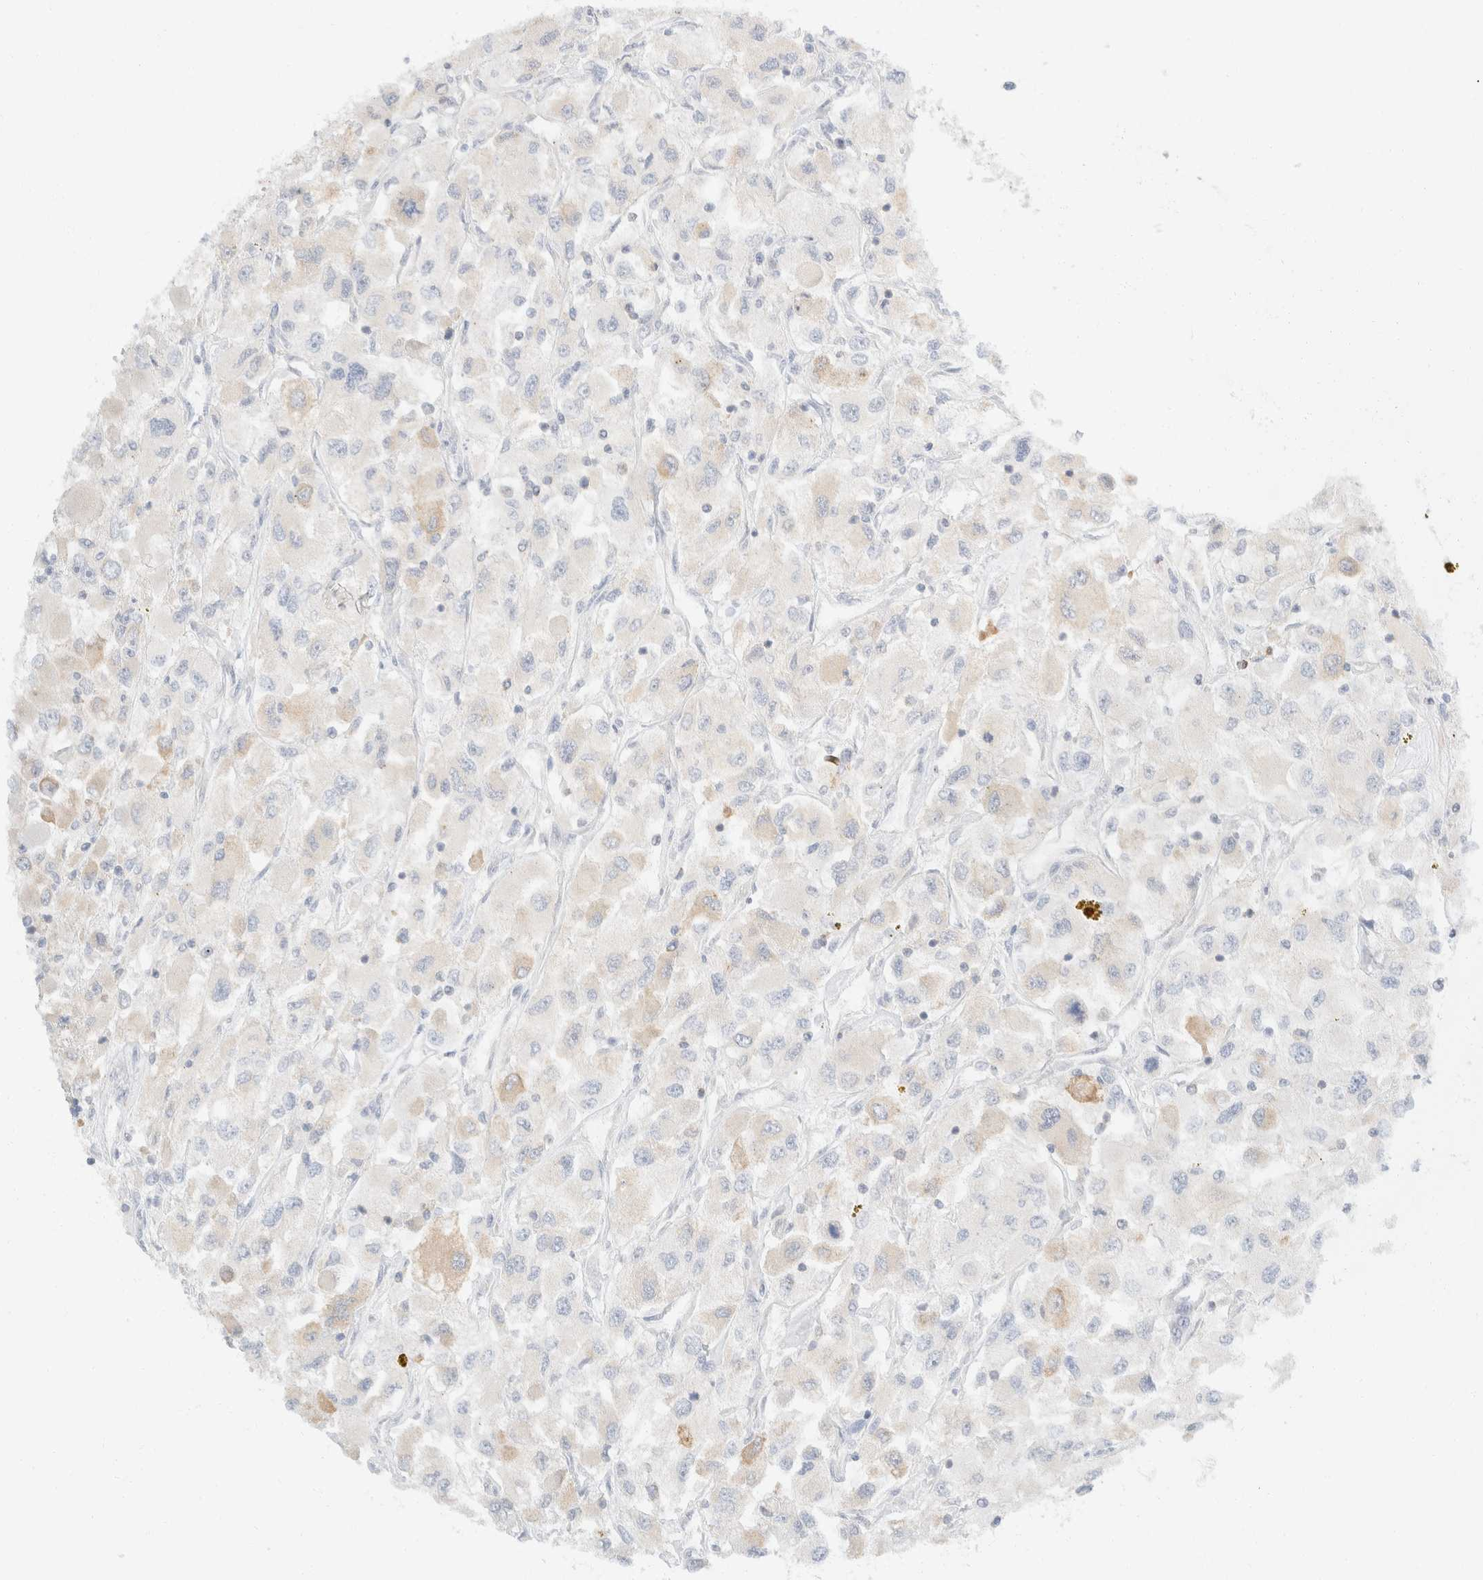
{"staining": {"intensity": "negative", "quantity": "none", "location": "none"}, "tissue": "renal cancer", "cell_type": "Tumor cells", "image_type": "cancer", "snomed": [{"axis": "morphology", "description": "Adenocarcinoma, NOS"}, {"axis": "topography", "description": "Kidney"}], "caption": "Image shows no significant protein positivity in tumor cells of adenocarcinoma (renal).", "gene": "SH3GLB2", "patient": {"sex": "female", "age": 52}}